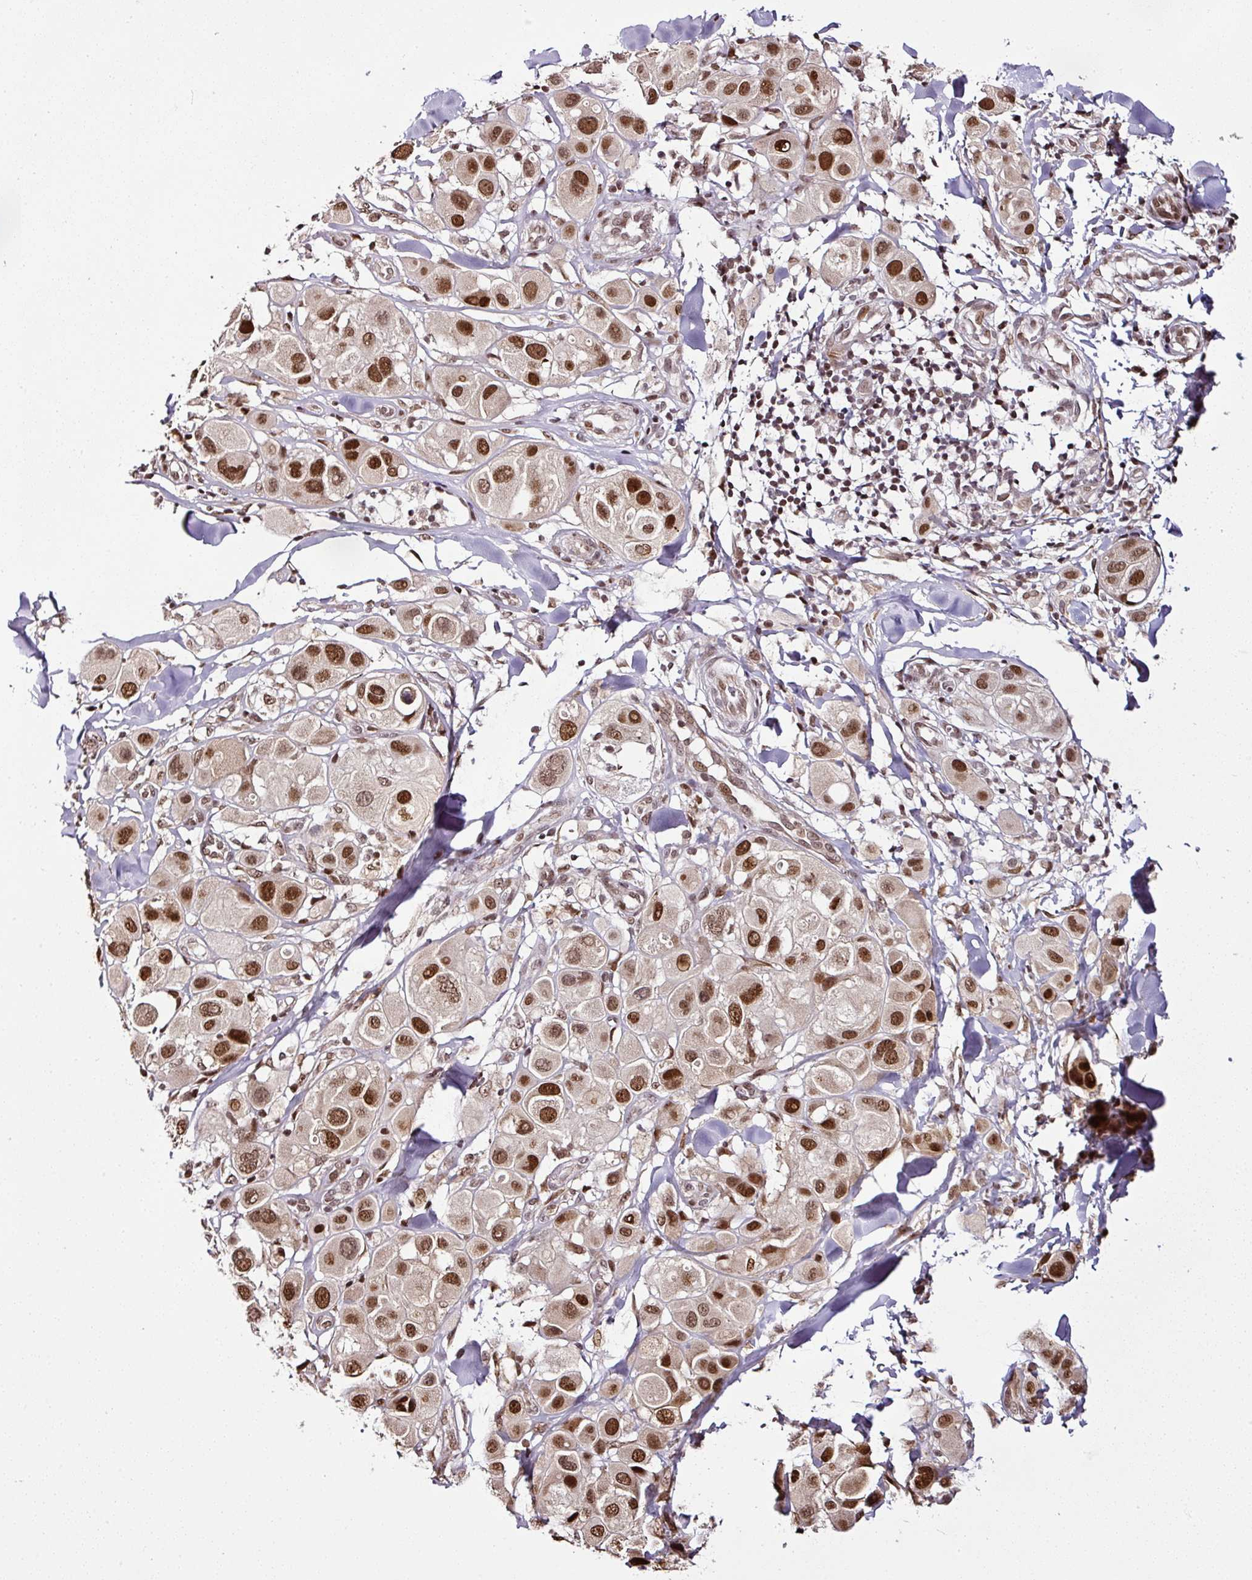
{"staining": {"intensity": "strong", "quantity": ">75%", "location": "nuclear"}, "tissue": "melanoma", "cell_type": "Tumor cells", "image_type": "cancer", "snomed": [{"axis": "morphology", "description": "Malignant melanoma, Metastatic site"}, {"axis": "topography", "description": "Skin"}], "caption": "DAB immunohistochemical staining of melanoma displays strong nuclear protein staining in about >75% of tumor cells.", "gene": "COPRS", "patient": {"sex": "male", "age": 41}}